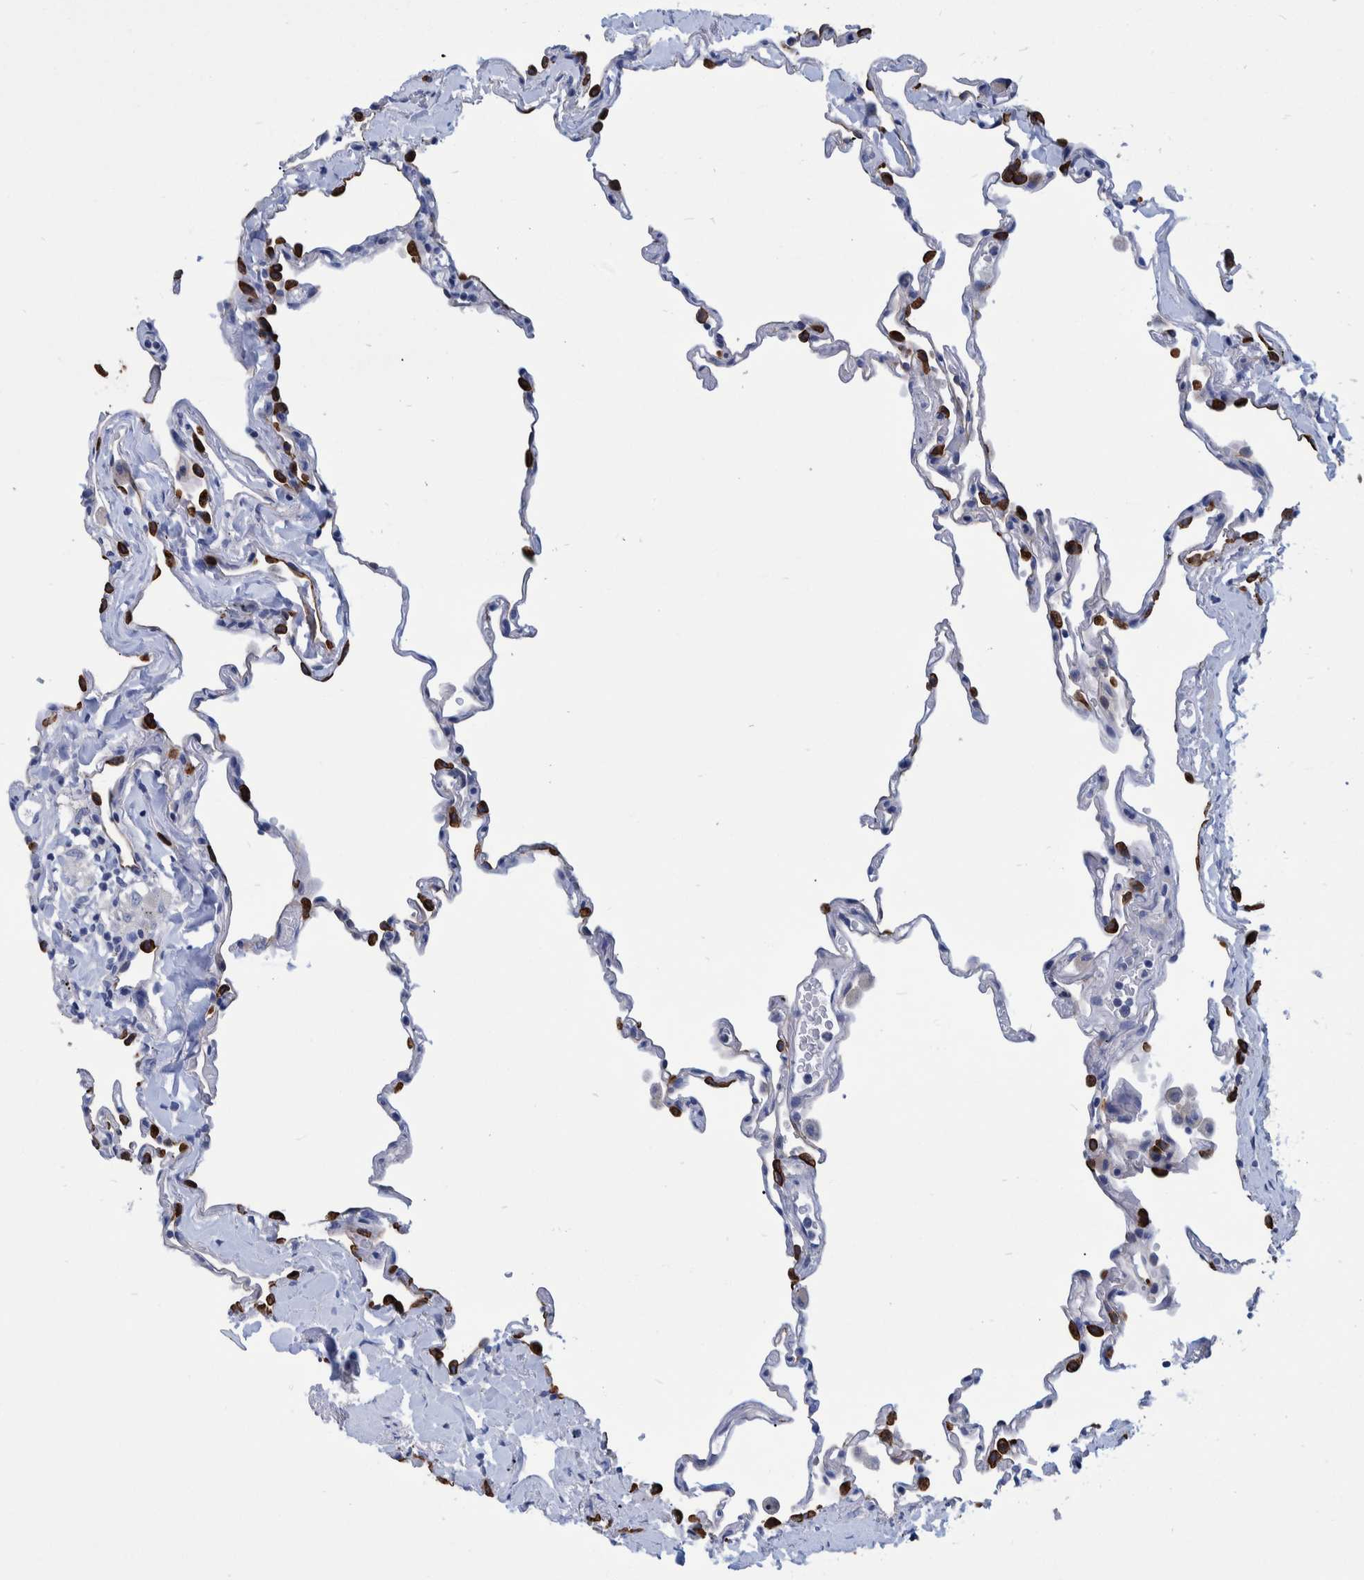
{"staining": {"intensity": "strong", "quantity": "<25%", "location": "cytoplasmic/membranous"}, "tissue": "lung", "cell_type": "Alveolar cells", "image_type": "normal", "snomed": [{"axis": "morphology", "description": "Normal tissue, NOS"}, {"axis": "topography", "description": "Lung"}], "caption": "Lung stained with a brown dye demonstrates strong cytoplasmic/membranous positive staining in about <25% of alveolar cells.", "gene": "MKS1", "patient": {"sex": "male", "age": 59}}